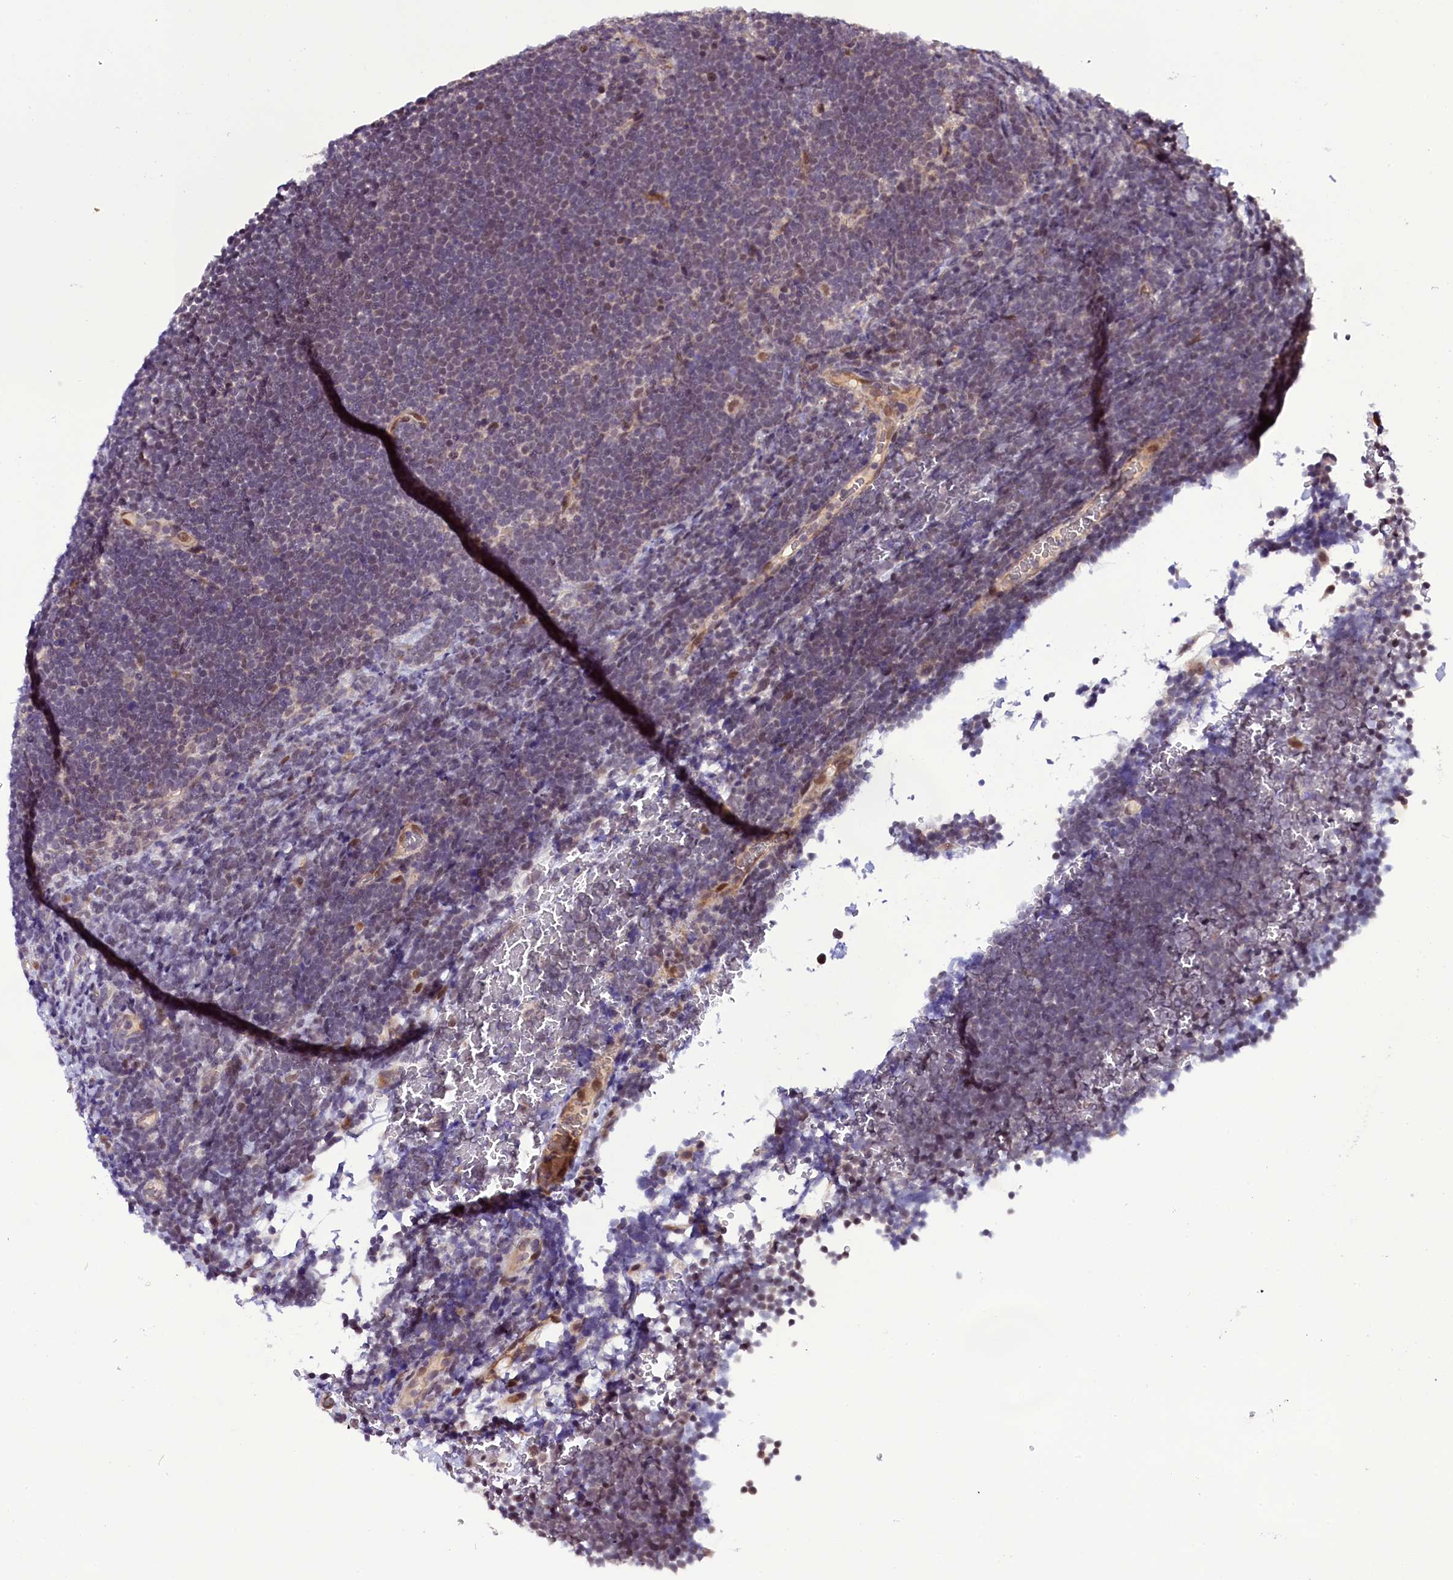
{"staining": {"intensity": "weak", "quantity": "25%-75%", "location": "nuclear"}, "tissue": "lymphoma", "cell_type": "Tumor cells", "image_type": "cancer", "snomed": [{"axis": "morphology", "description": "Malignant lymphoma, non-Hodgkin's type, High grade"}, {"axis": "topography", "description": "Lymph node"}], "caption": "DAB immunohistochemical staining of human lymphoma exhibits weak nuclear protein positivity in about 25%-75% of tumor cells. (DAB IHC with brightfield microscopy, high magnification).", "gene": "RPUSD2", "patient": {"sex": "male", "age": 13}}